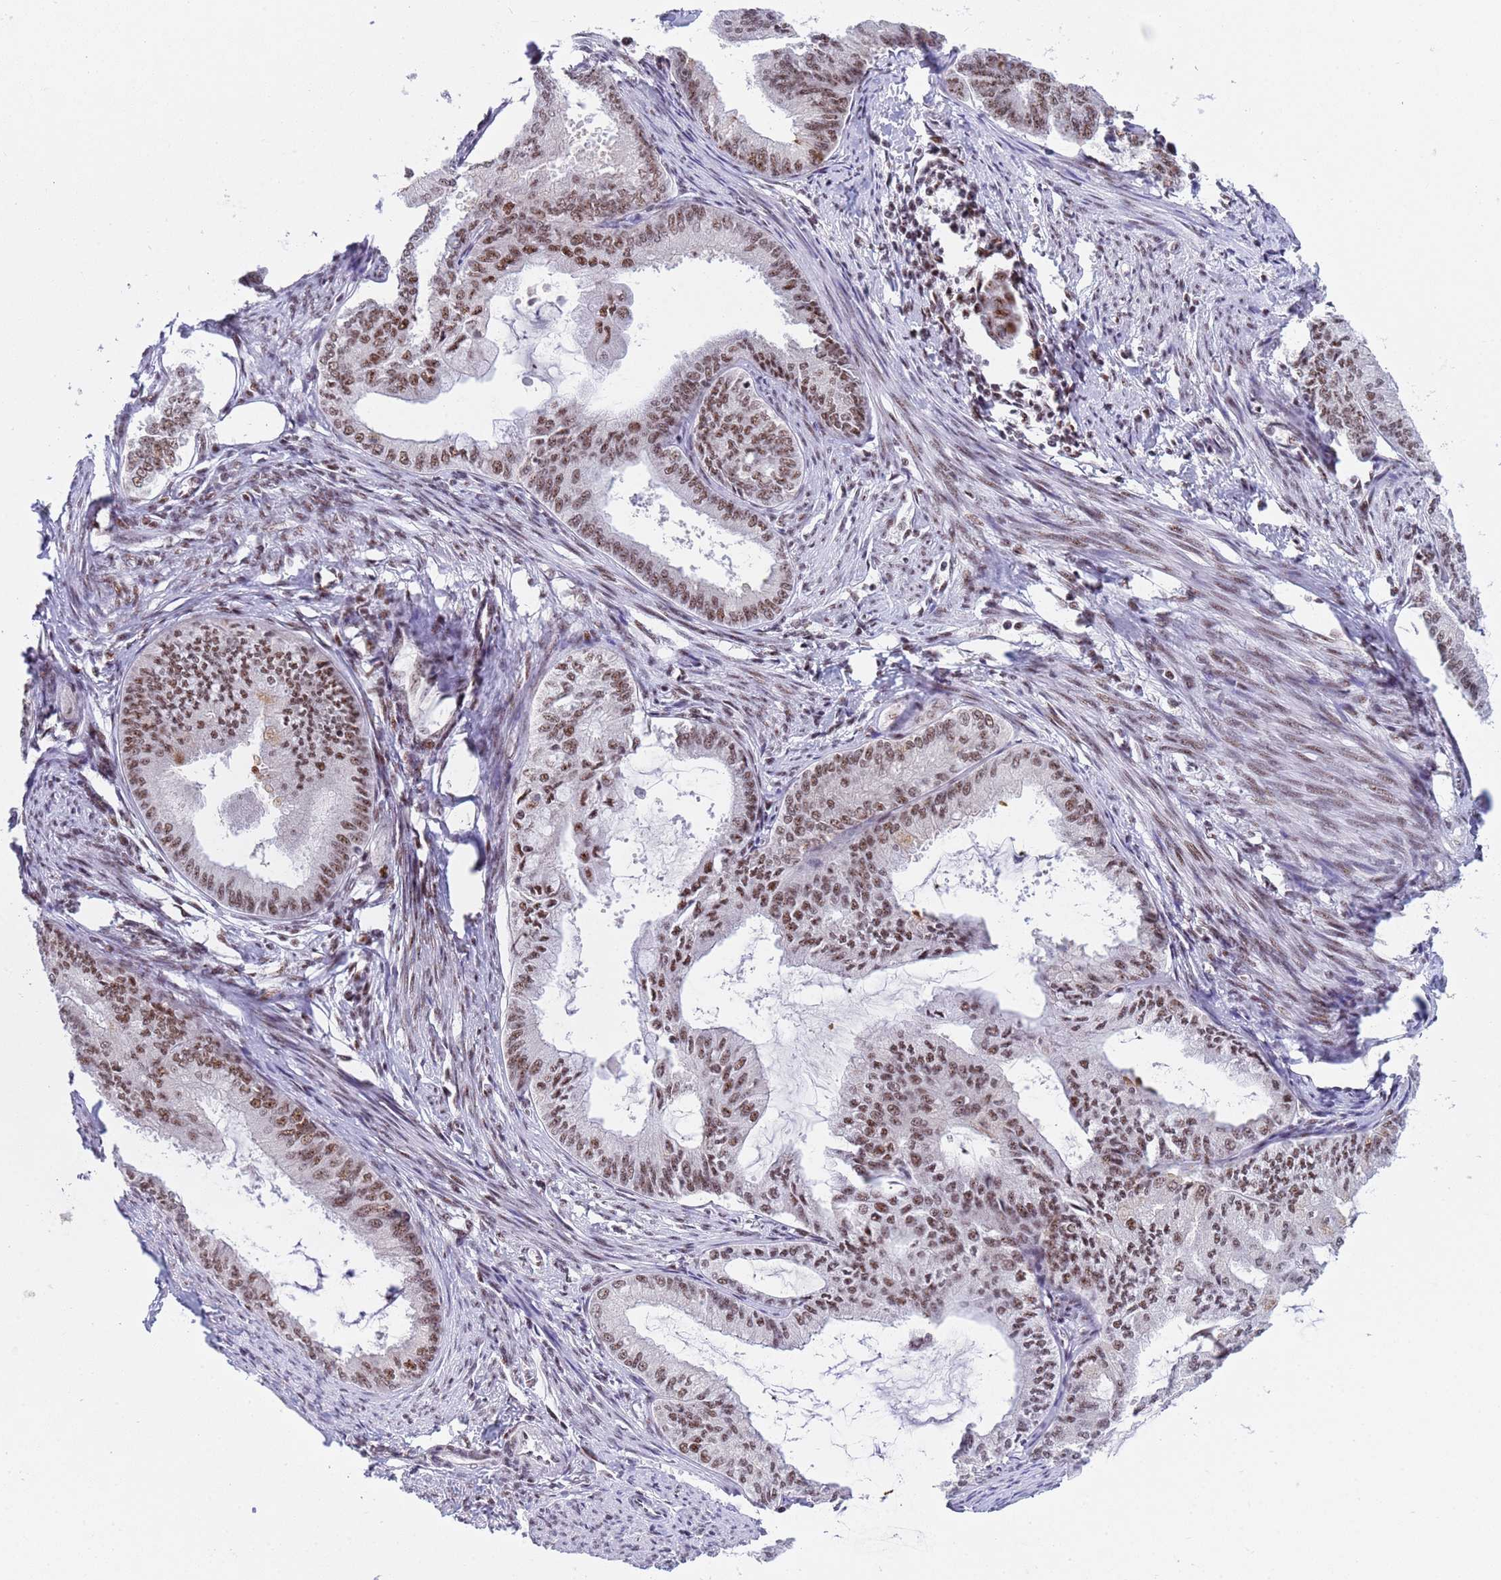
{"staining": {"intensity": "moderate", "quantity": ">75%", "location": "nuclear"}, "tissue": "endometrial cancer", "cell_type": "Tumor cells", "image_type": "cancer", "snomed": [{"axis": "morphology", "description": "Adenocarcinoma, NOS"}, {"axis": "topography", "description": "Endometrium"}], "caption": "DAB (3,3'-diaminobenzidine) immunohistochemical staining of human endometrial cancer demonstrates moderate nuclear protein positivity in about >75% of tumor cells.", "gene": "THOC2", "patient": {"sex": "female", "age": 86}}